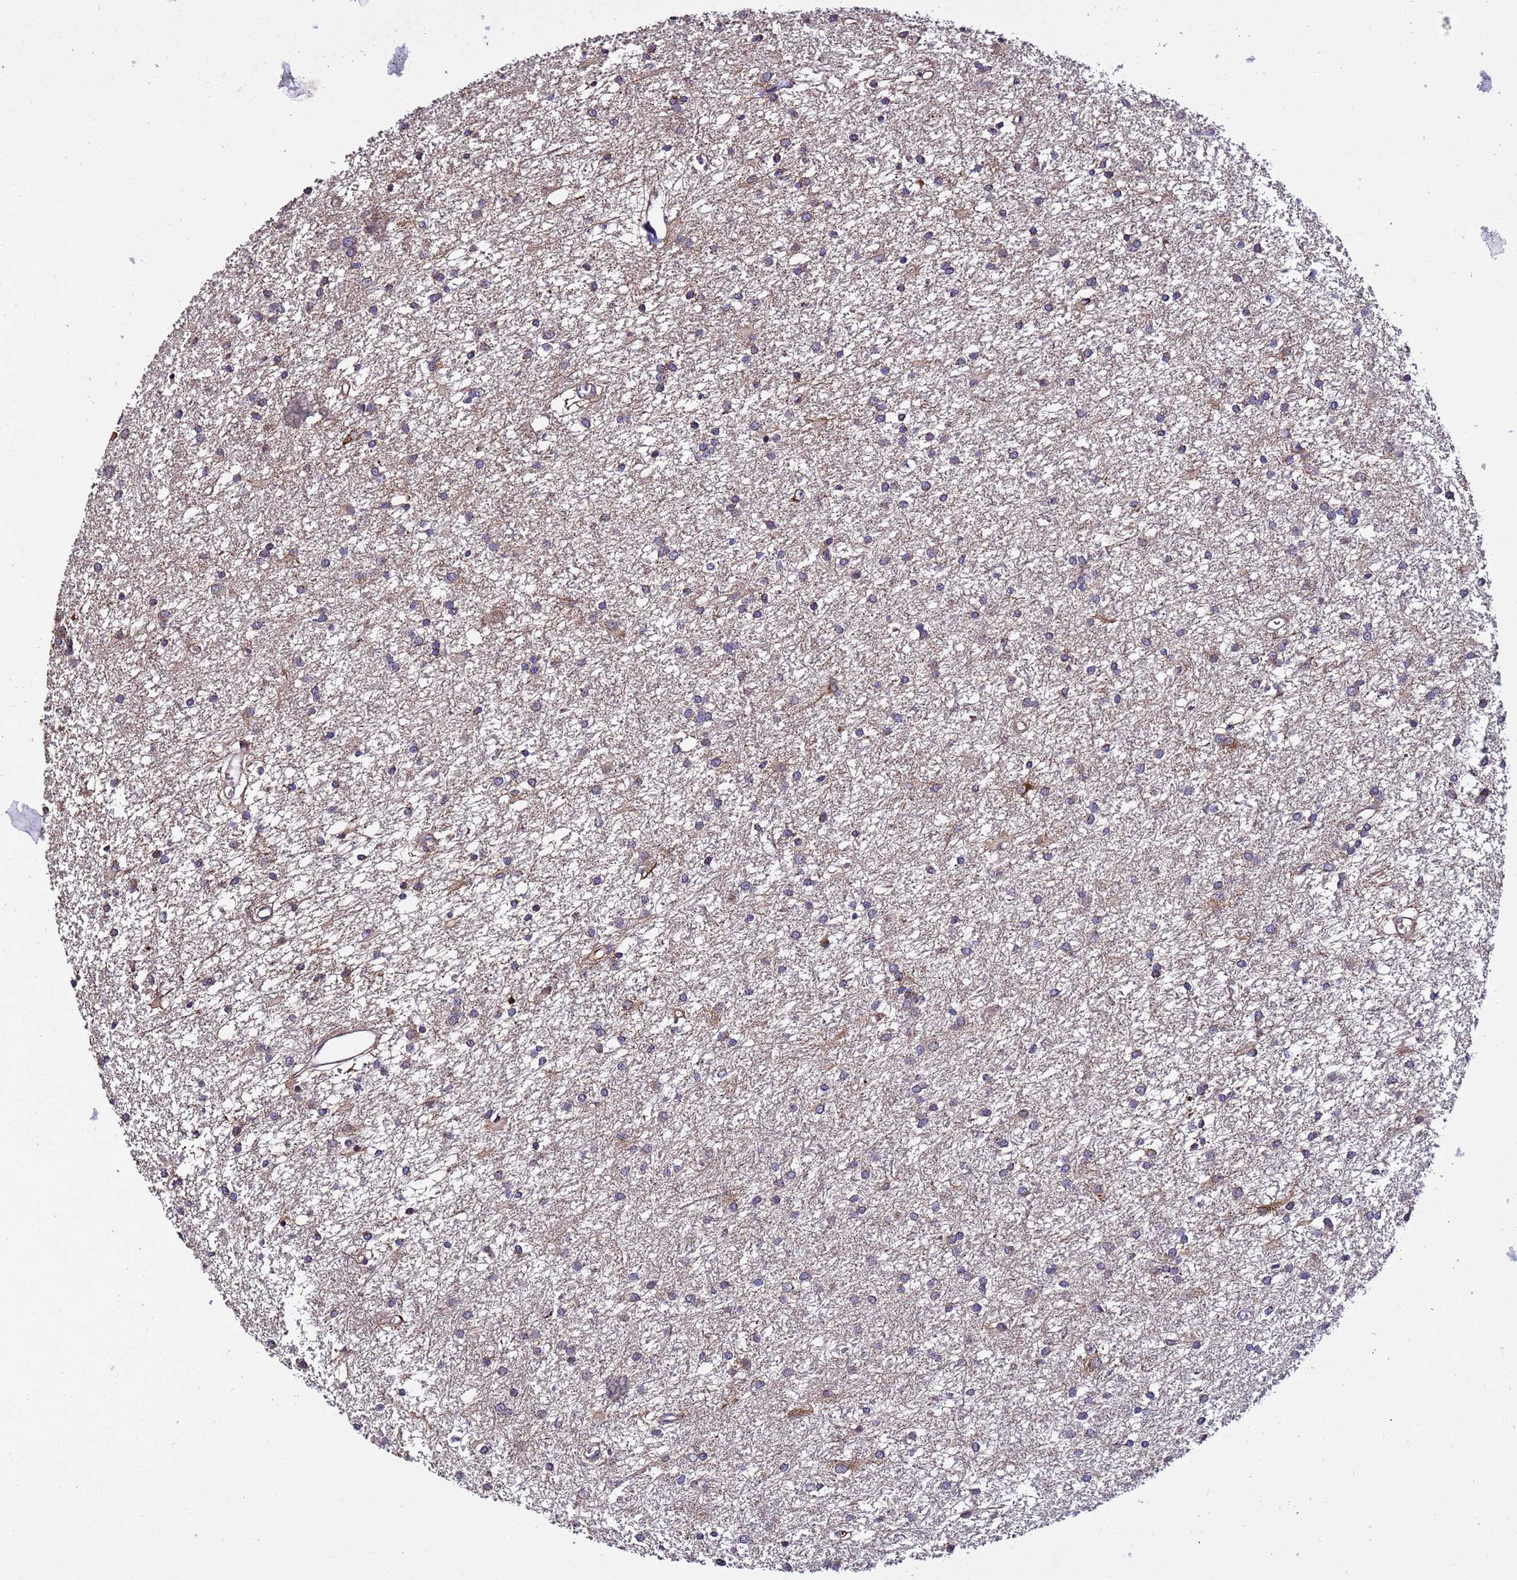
{"staining": {"intensity": "moderate", "quantity": "<25%", "location": "cytoplasmic/membranous"}, "tissue": "glioma", "cell_type": "Tumor cells", "image_type": "cancer", "snomed": [{"axis": "morphology", "description": "Glioma, malignant, High grade"}, {"axis": "topography", "description": "Brain"}], "caption": "Brown immunohistochemical staining in high-grade glioma (malignant) exhibits moderate cytoplasmic/membranous positivity in approximately <25% of tumor cells.", "gene": "WNK4", "patient": {"sex": "female", "age": 50}}